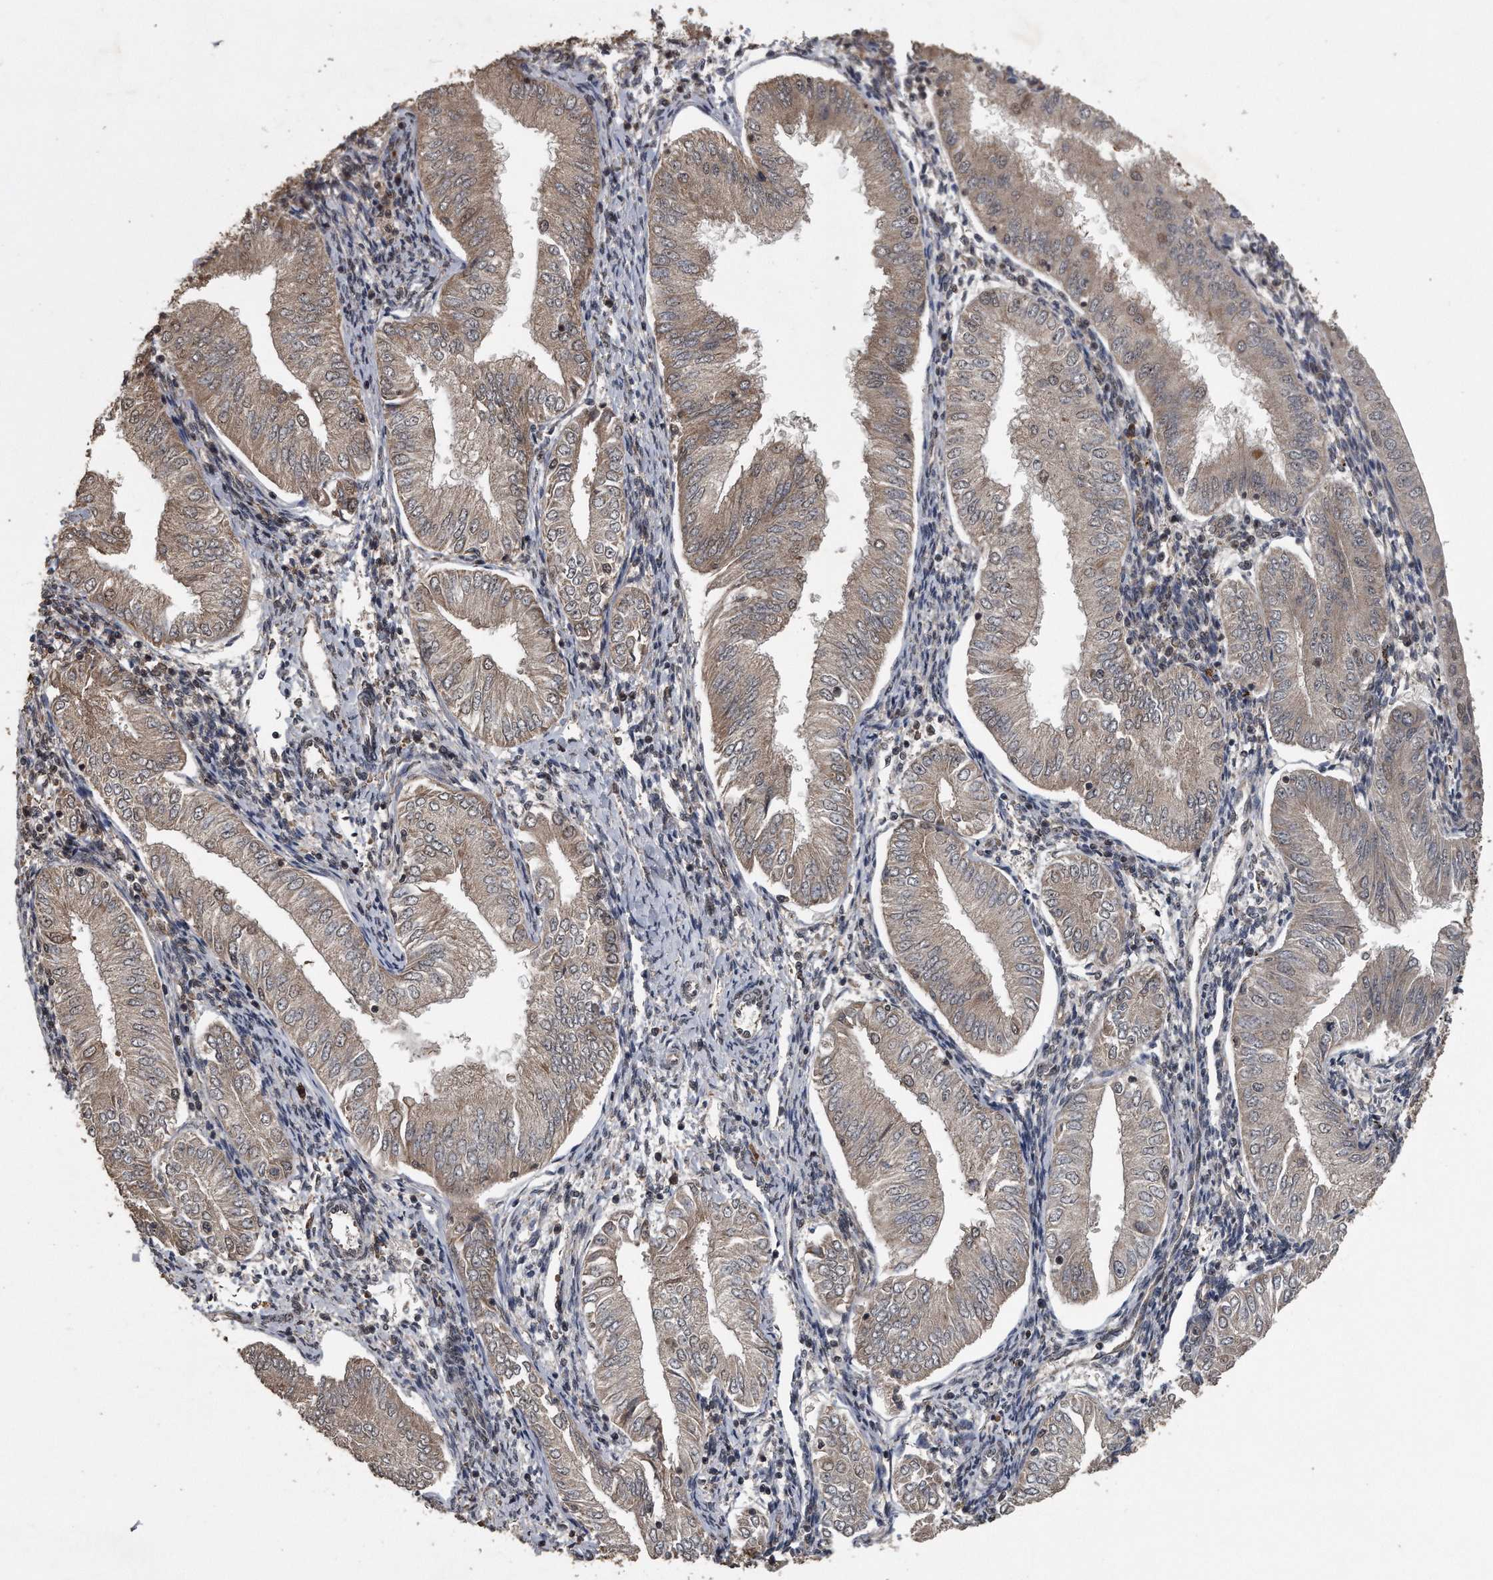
{"staining": {"intensity": "weak", "quantity": ">75%", "location": "cytoplasmic/membranous,nuclear"}, "tissue": "endometrial cancer", "cell_type": "Tumor cells", "image_type": "cancer", "snomed": [{"axis": "morphology", "description": "Adenocarcinoma, NOS"}, {"axis": "topography", "description": "Endometrium"}], "caption": "Weak cytoplasmic/membranous and nuclear protein positivity is seen in approximately >75% of tumor cells in endometrial adenocarcinoma.", "gene": "CRYZL1", "patient": {"sex": "female", "age": 53}}